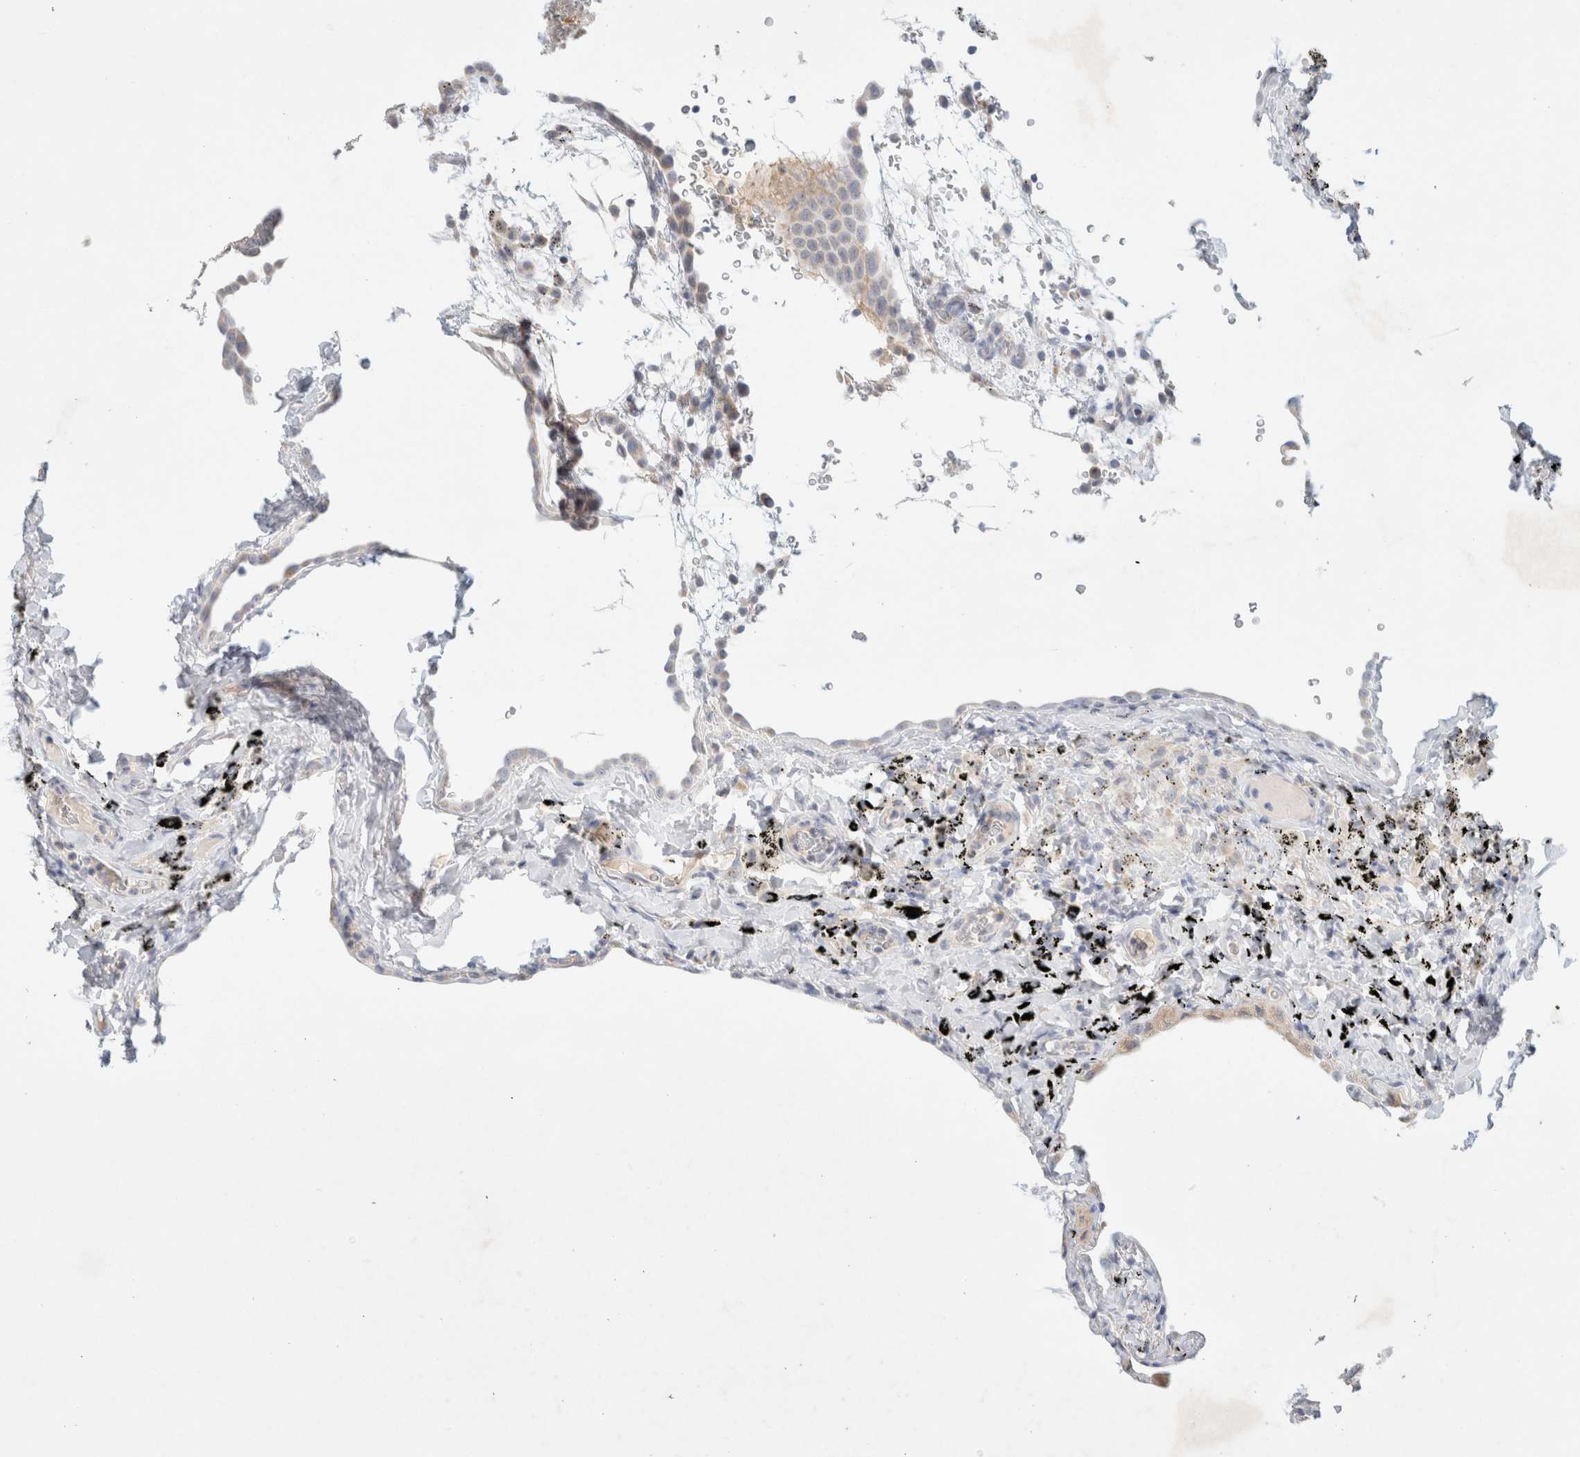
{"staining": {"intensity": "negative", "quantity": "none", "location": "none"}, "tissue": "lung", "cell_type": "Alveolar cells", "image_type": "normal", "snomed": [{"axis": "morphology", "description": "Normal tissue, NOS"}, {"axis": "topography", "description": "Lung"}], "caption": "This is an immunohistochemistry (IHC) photomicrograph of normal lung. There is no expression in alveolar cells.", "gene": "HEXD", "patient": {"sex": "male", "age": 59}}